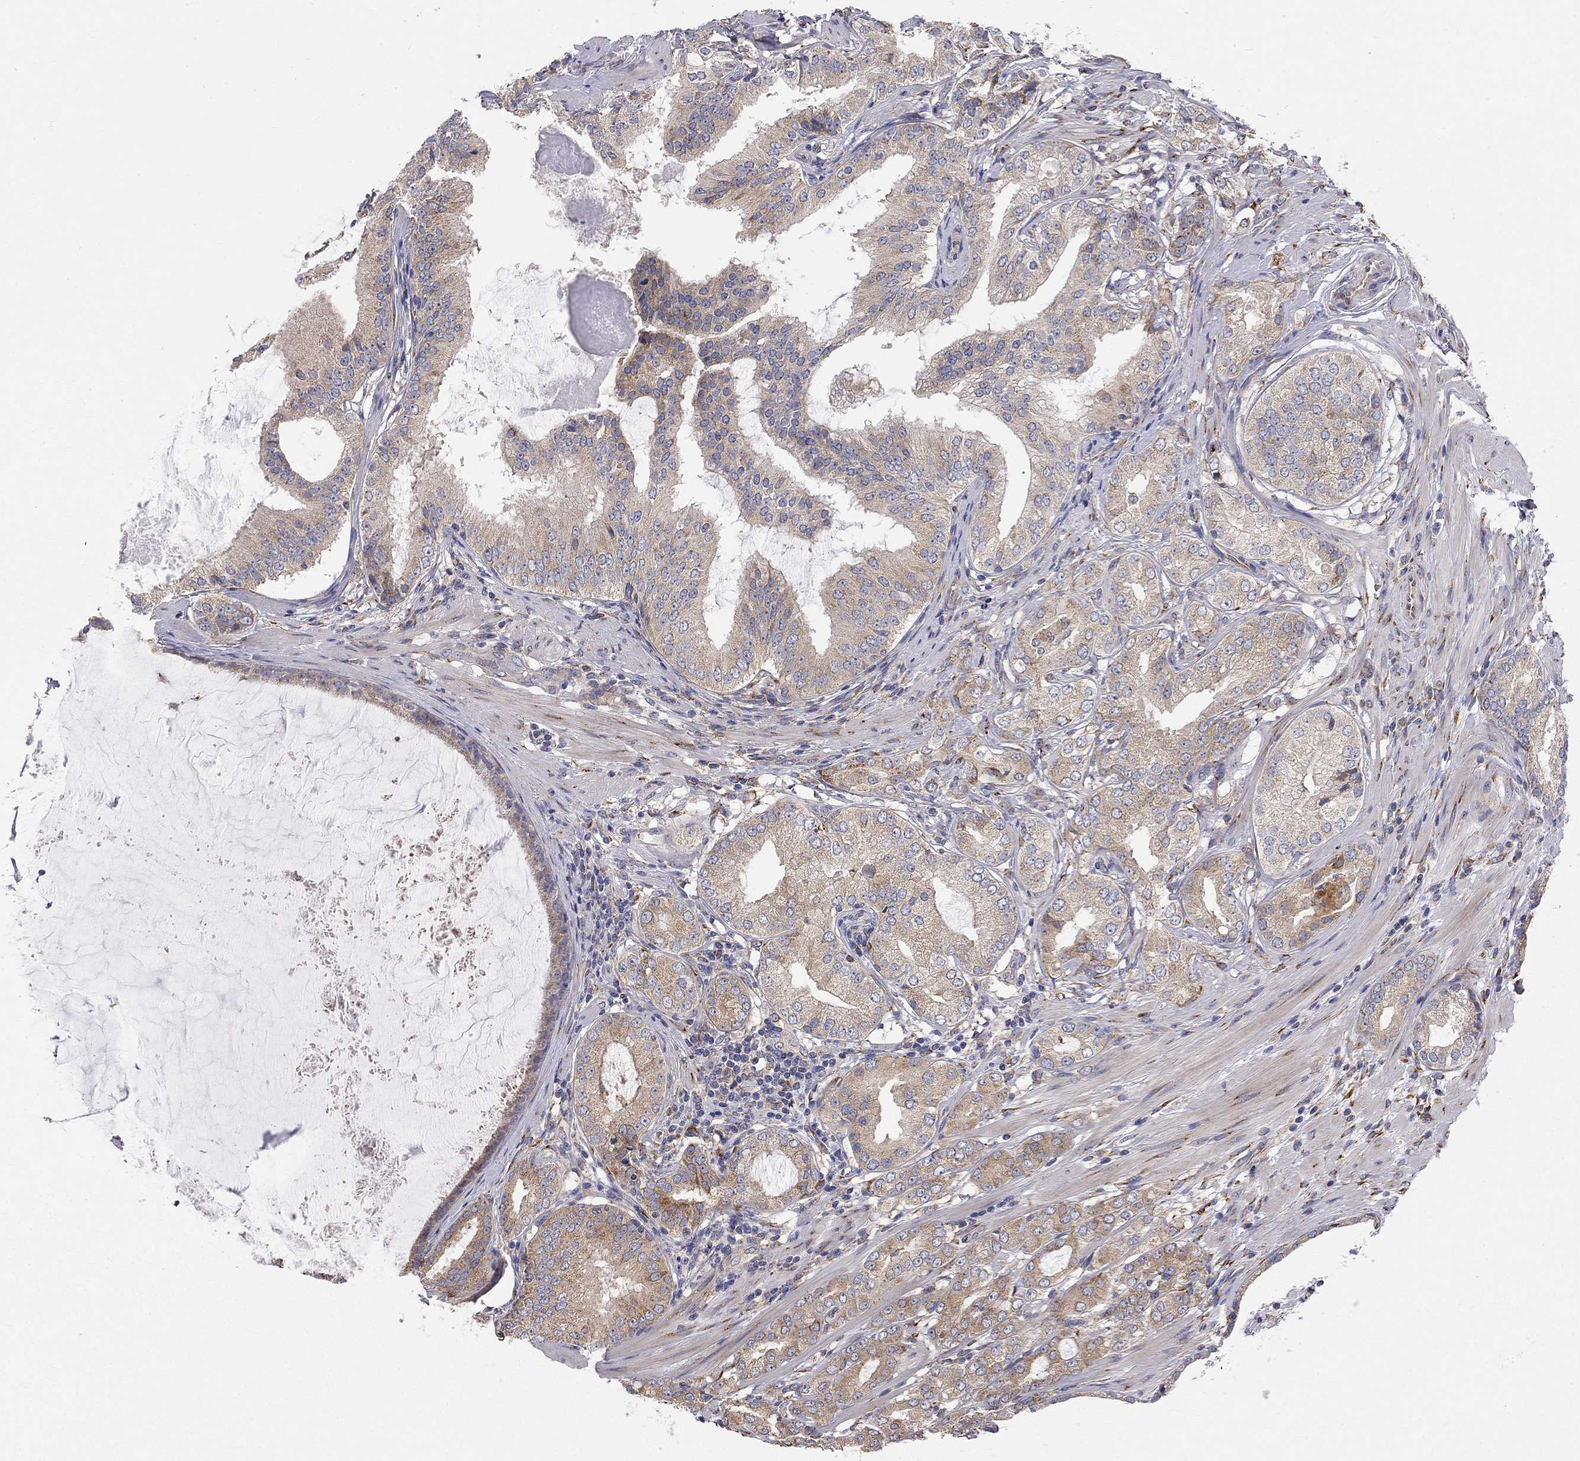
{"staining": {"intensity": "weak", "quantity": "25%-75%", "location": "cytoplasmic/membranous"}, "tissue": "prostate cancer", "cell_type": "Tumor cells", "image_type": "cancer", "snomed": [{"axis": "morphology", "description": "Adenocarcinoma, High grade"}, {"axis": "topography", "description": "Prostate and seminal vesicle, NOS"}], "caption": "There is low levels of weak cytoplasmic/membranous expression in tumor cells of prostate cancer, as demonstrated by immunohistochemical staining (brown color).", "gene": "CASTOR1", "patient": {"sex": "male", "age": 62}}